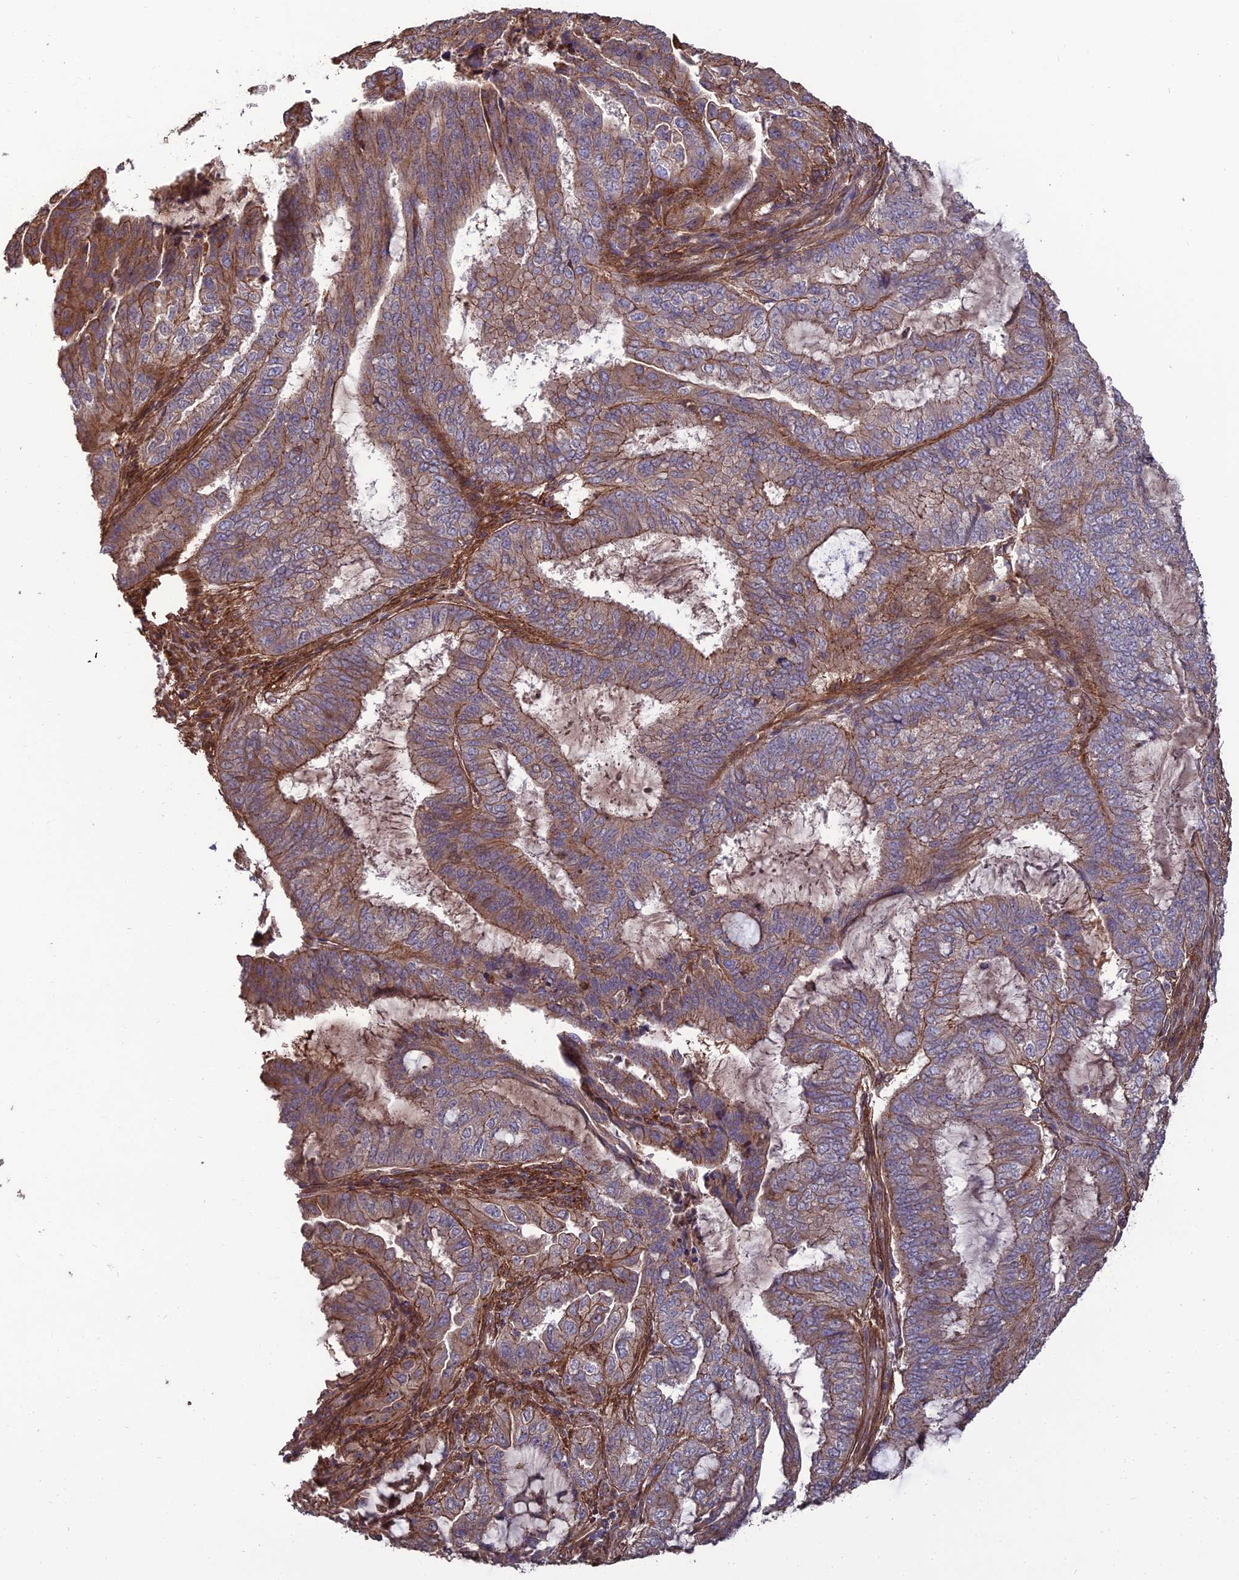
{"staining": {"intensity": "moderate", "quantity": "<25%", "location": "cytoplasmic/membranous"}, "tissue": "endometrial cancer", "cell_type": "Tumor cells", "image_type": "cancer", "snomed": [{"axis": "morphology", "description": "Adenocarcinoma, NOS"}, {"axis": "topography", "description": "Endometrium"}], "caption": "Protein expression analysis of endometrial cancer exhibits moderate cytoplasmic/membranous expression in about <25% of tumor cells.", "gene": "ATP6V0A2", "patient": {"sex": "female", "age": 51}}